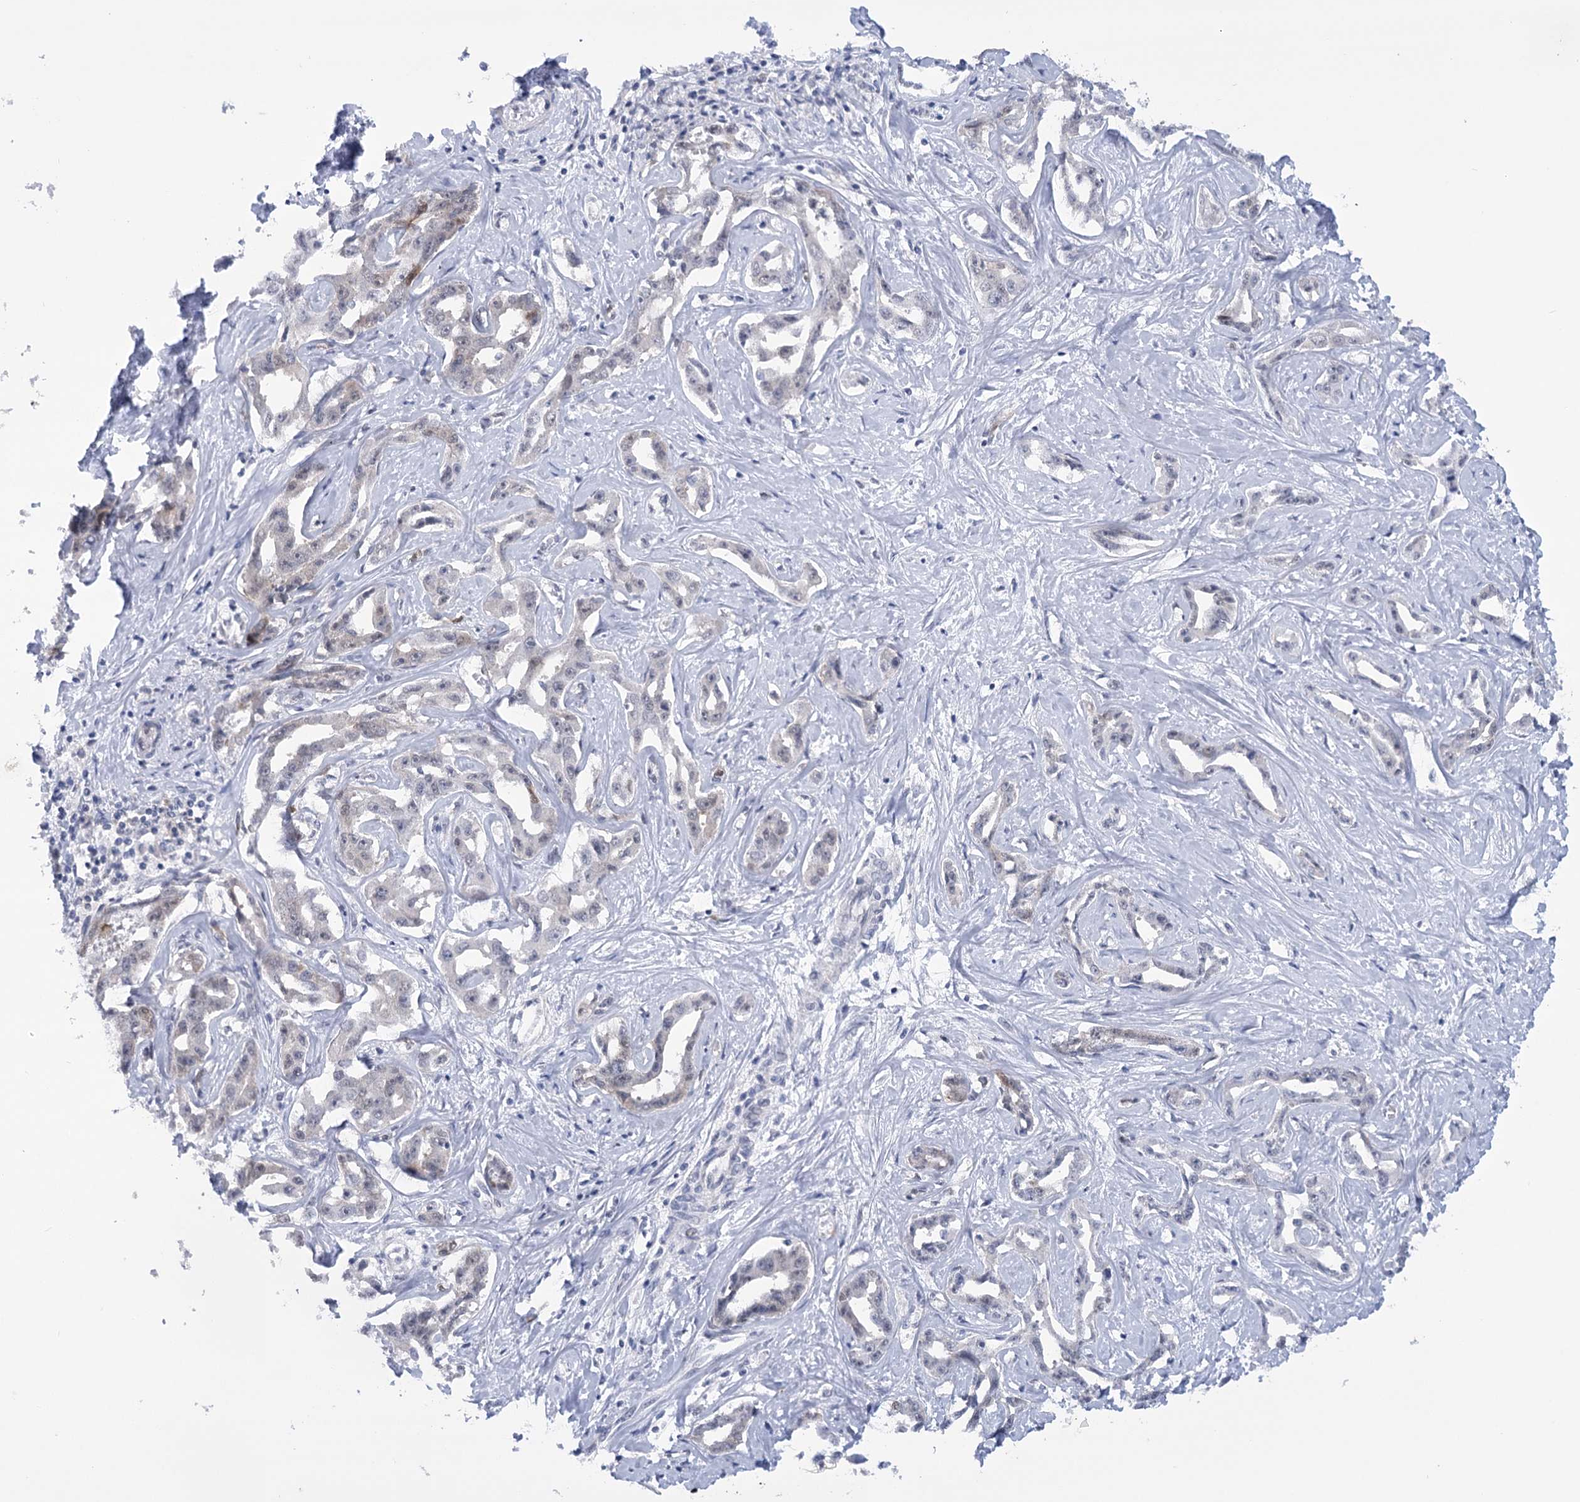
{"staining": {"intensity": "negative", "quantity": "none", "location": "none"}, "tissue": "liver cancer", "cell_type": "Tumor cells", "image_type": "cancer", "snomed": [{"axis": "morphology", "description": "Cholangiocarcinoma"}, {"axis": "topography", "description": "Liver"}], "caption": "This is a image of IHC staining of liver cholangiocarcinoma, which shows no staining in tumor cells. (Brightfield microscopy of DAB IHC at high magnification).", "gene": "HNRNPA0", "patient": {"sex": "male", "age": 59}}